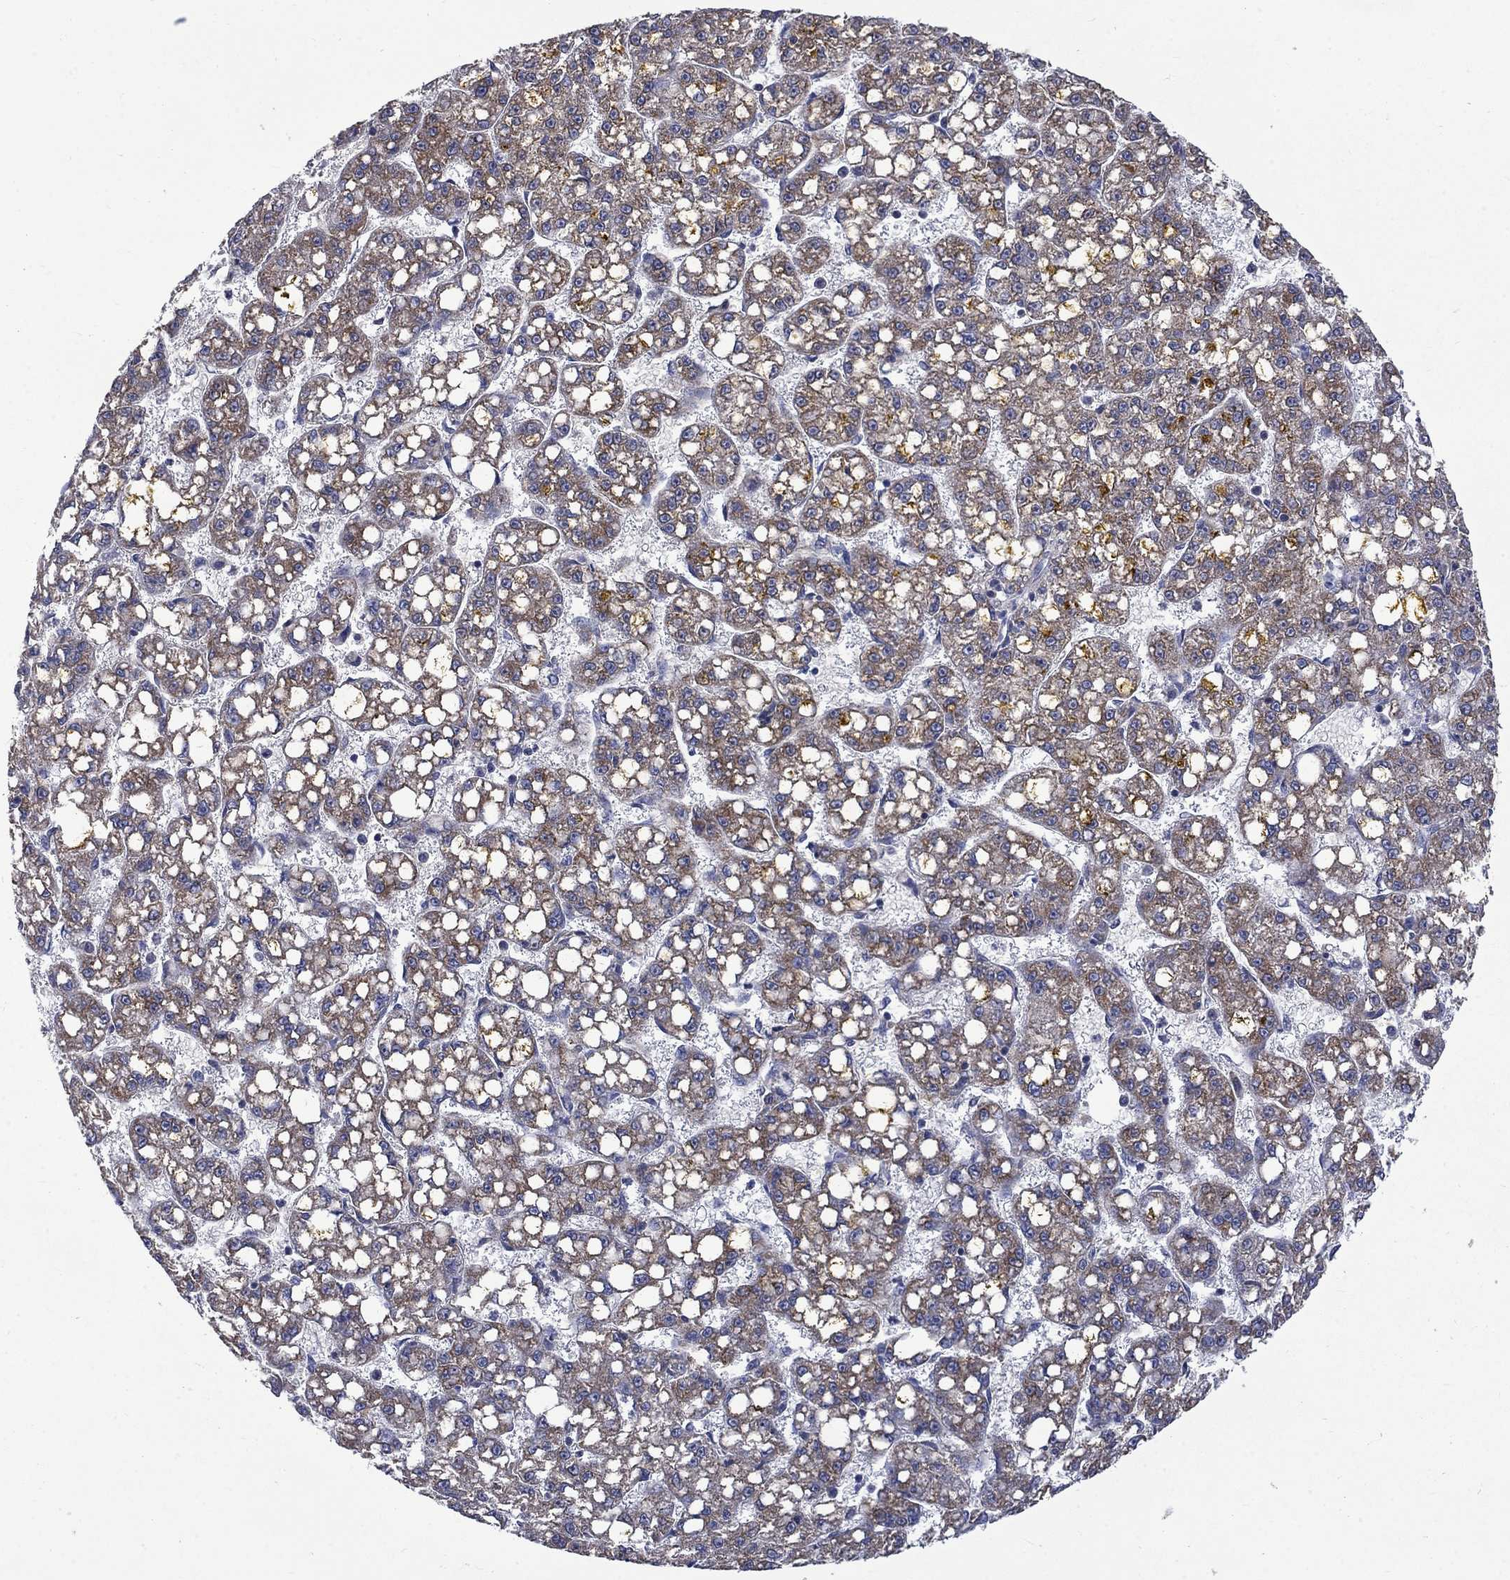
{"staining": {"intensity": "moderate", "quantity": "25%-75%", "location": "cytoplasmic/membranous"}, "tissue": "liver cancer", "cell_type": "Tumor cells", "image_type": "cancer", "snomed": [{"axis": "morphology", "description": "Carcinoma, Hepatocellular, NOS"}, {"axis": "topography", "description": "Liver"}], "caption": "Liver cancer was stained to show a protein in brown. There is medium levels of moderate cytoplasmic/membranous positivity in approximately 25%-75% of tumor cells.", "gene": "HSPA12A", "patient": {"sex": "female", "age": 65}}